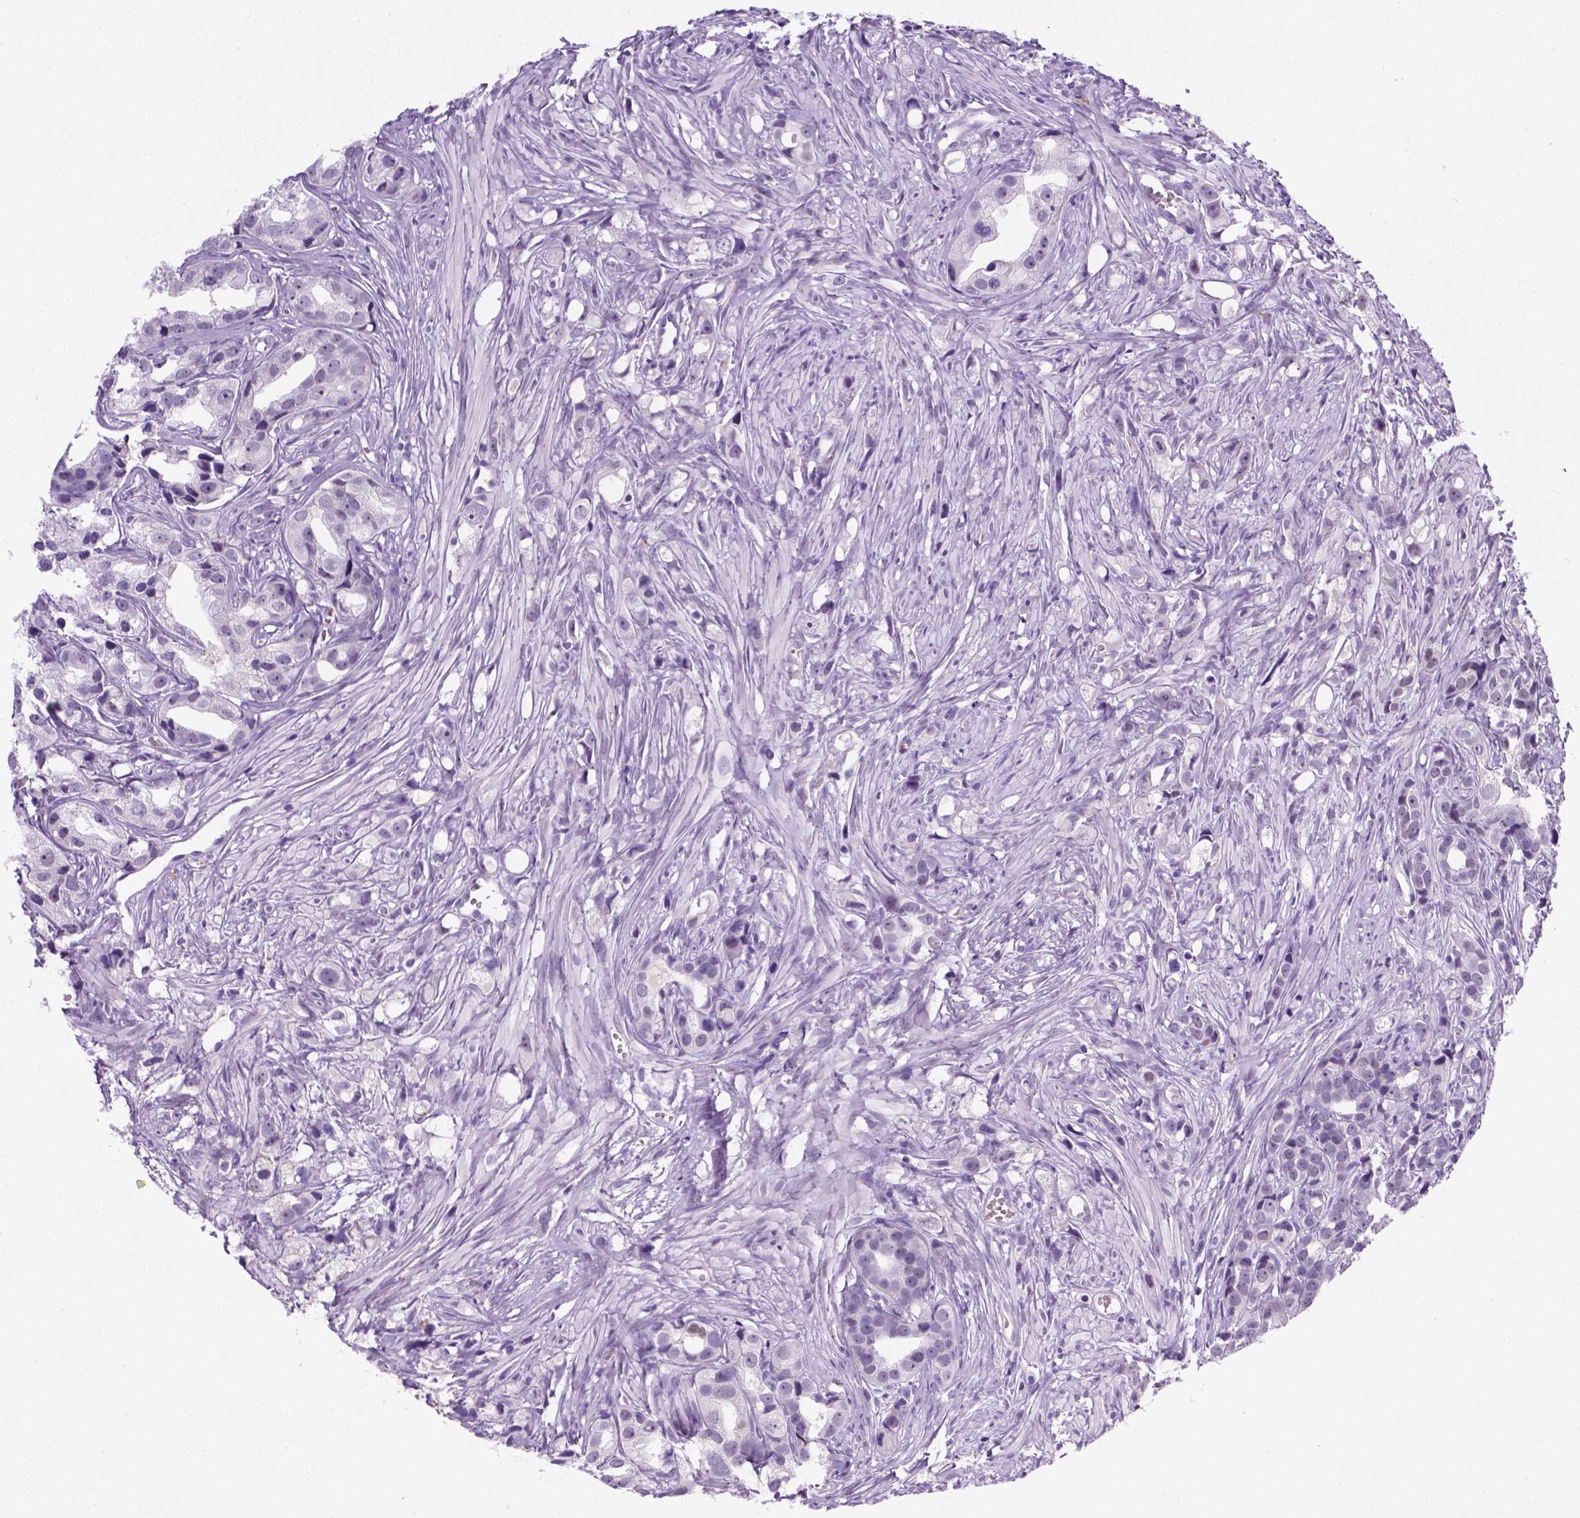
{"staining": {"intensity": "negative", "quantity": "none", "location": "none"}, "tissue": "prostate cancer", "cell_type": "Tumor cells", "image_type": "cancer", "snomed": [{"axis": "morphology", "description": "Adenocarcinoma, High grade"}, {"axis": "topography", "description": "Prostate"}], "caption": "A histopathology image of adenocarcinoma (high-grade) (prostate) stained for a protein shows no brown staining in tumor cells. (DAB (3,3'-diaminobenzidine) IHC, high magnification).", "gene": "C18orf21", "patient": {"sex": "male", "age": 75}}